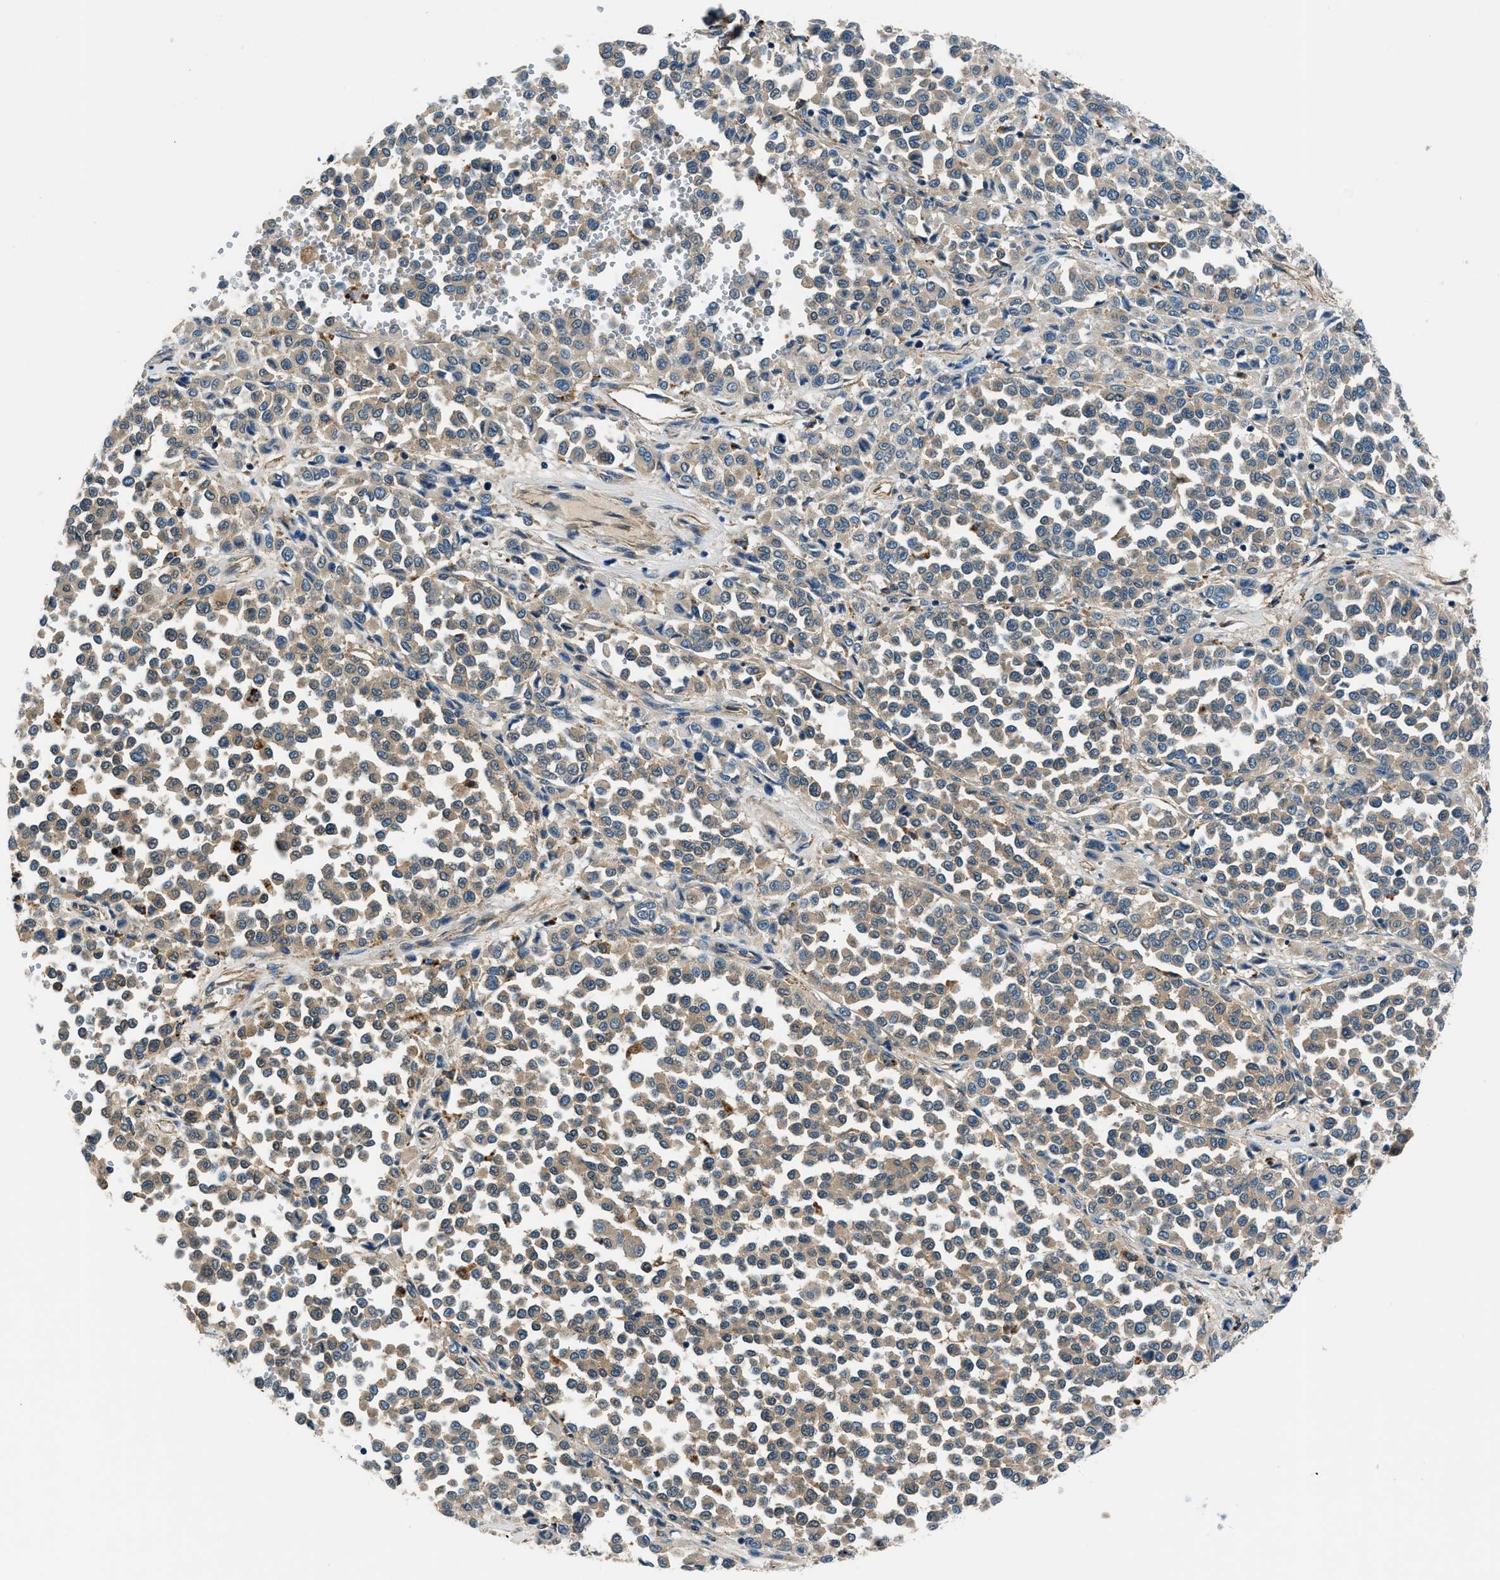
{"staining": {"intensity": "weak", "quantity": ">75%", "location": "cytoplasmic/membranous"}, "tissue": "melanoma", "cell_type": "Tumor cells", "image_type": "cancer", "snomed": [{"axis": "morphology", "description": "Malignant melanoma, Metastatic site"}, {"axis": "topography", "description": "Pancreas"}], "caption": "Immunohistochemical staining of malignant melanoma (metastatic site) shows low levels of weak cytoplasmic/membranous protein positivity in about >75% of tumor cells. (DAB (3,3'-diaminobenzidine) = brown stain, brightfield microscopy at high magnification).", "gene": "SLC19A2", "patient": {"sex": "female", "age": 30}}